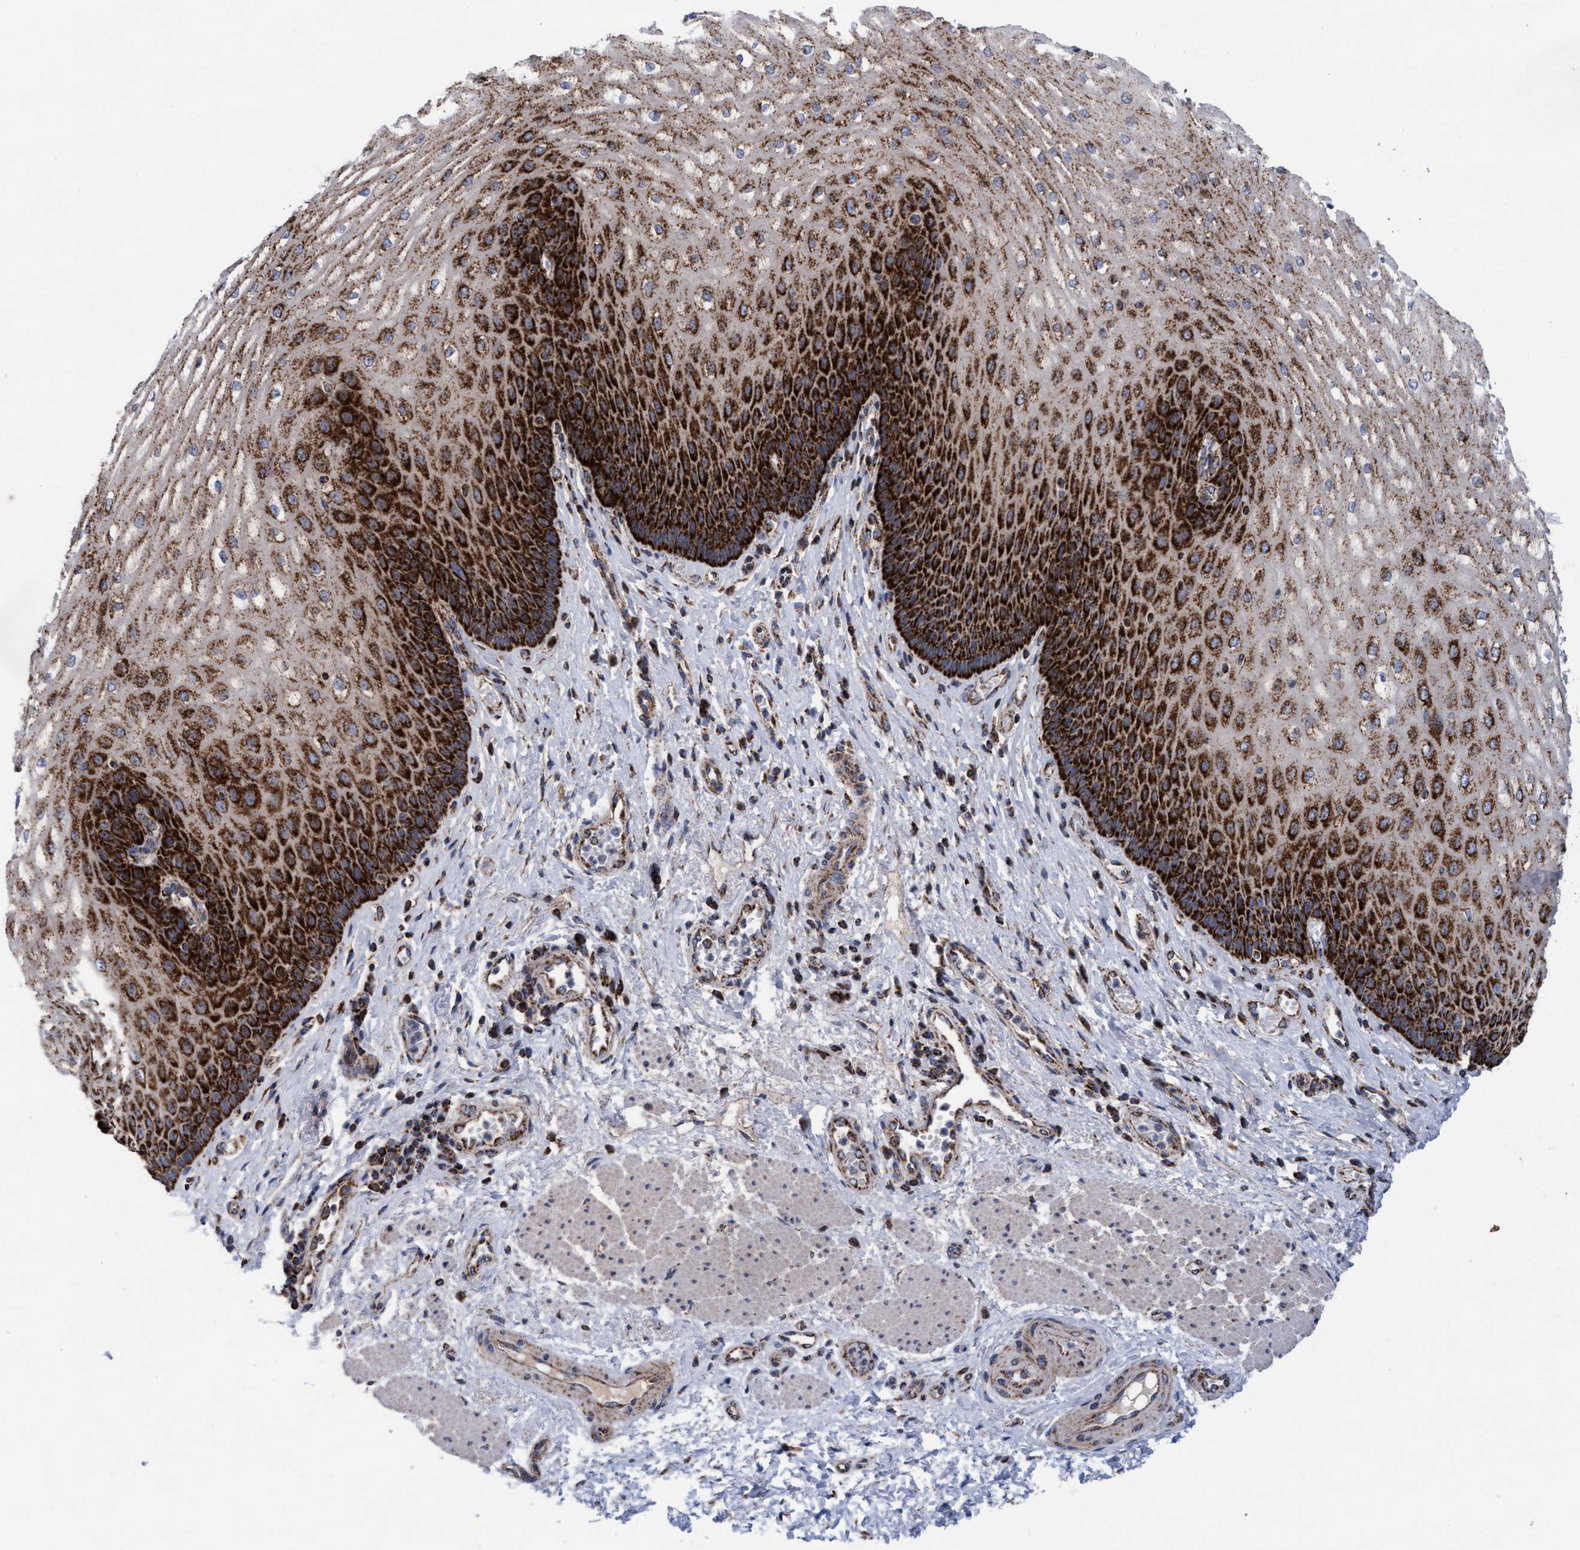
{"staining": {"intensity": "strong", "quantity": ">75%", "location": "cytoplasmic/membranous"}, "tissue": "esophagus", "cell_type": "Squamous epithelial cells", "image_type": "normal", "snomed": [{"axis": "morphology", "description": "Normal tissue, NOS"}, {"axis": "topography", "description": "Esophagus"}], "caption": "High-power microscopy captured an immunohistochemistry (IHC) image of normal esophagus, revealing strong cytoplasmic/membranous positivity in about >75% of squamous epithelial cells.", "gene": "MRPL38", "patient": {"sex": "male", "age": 54}}